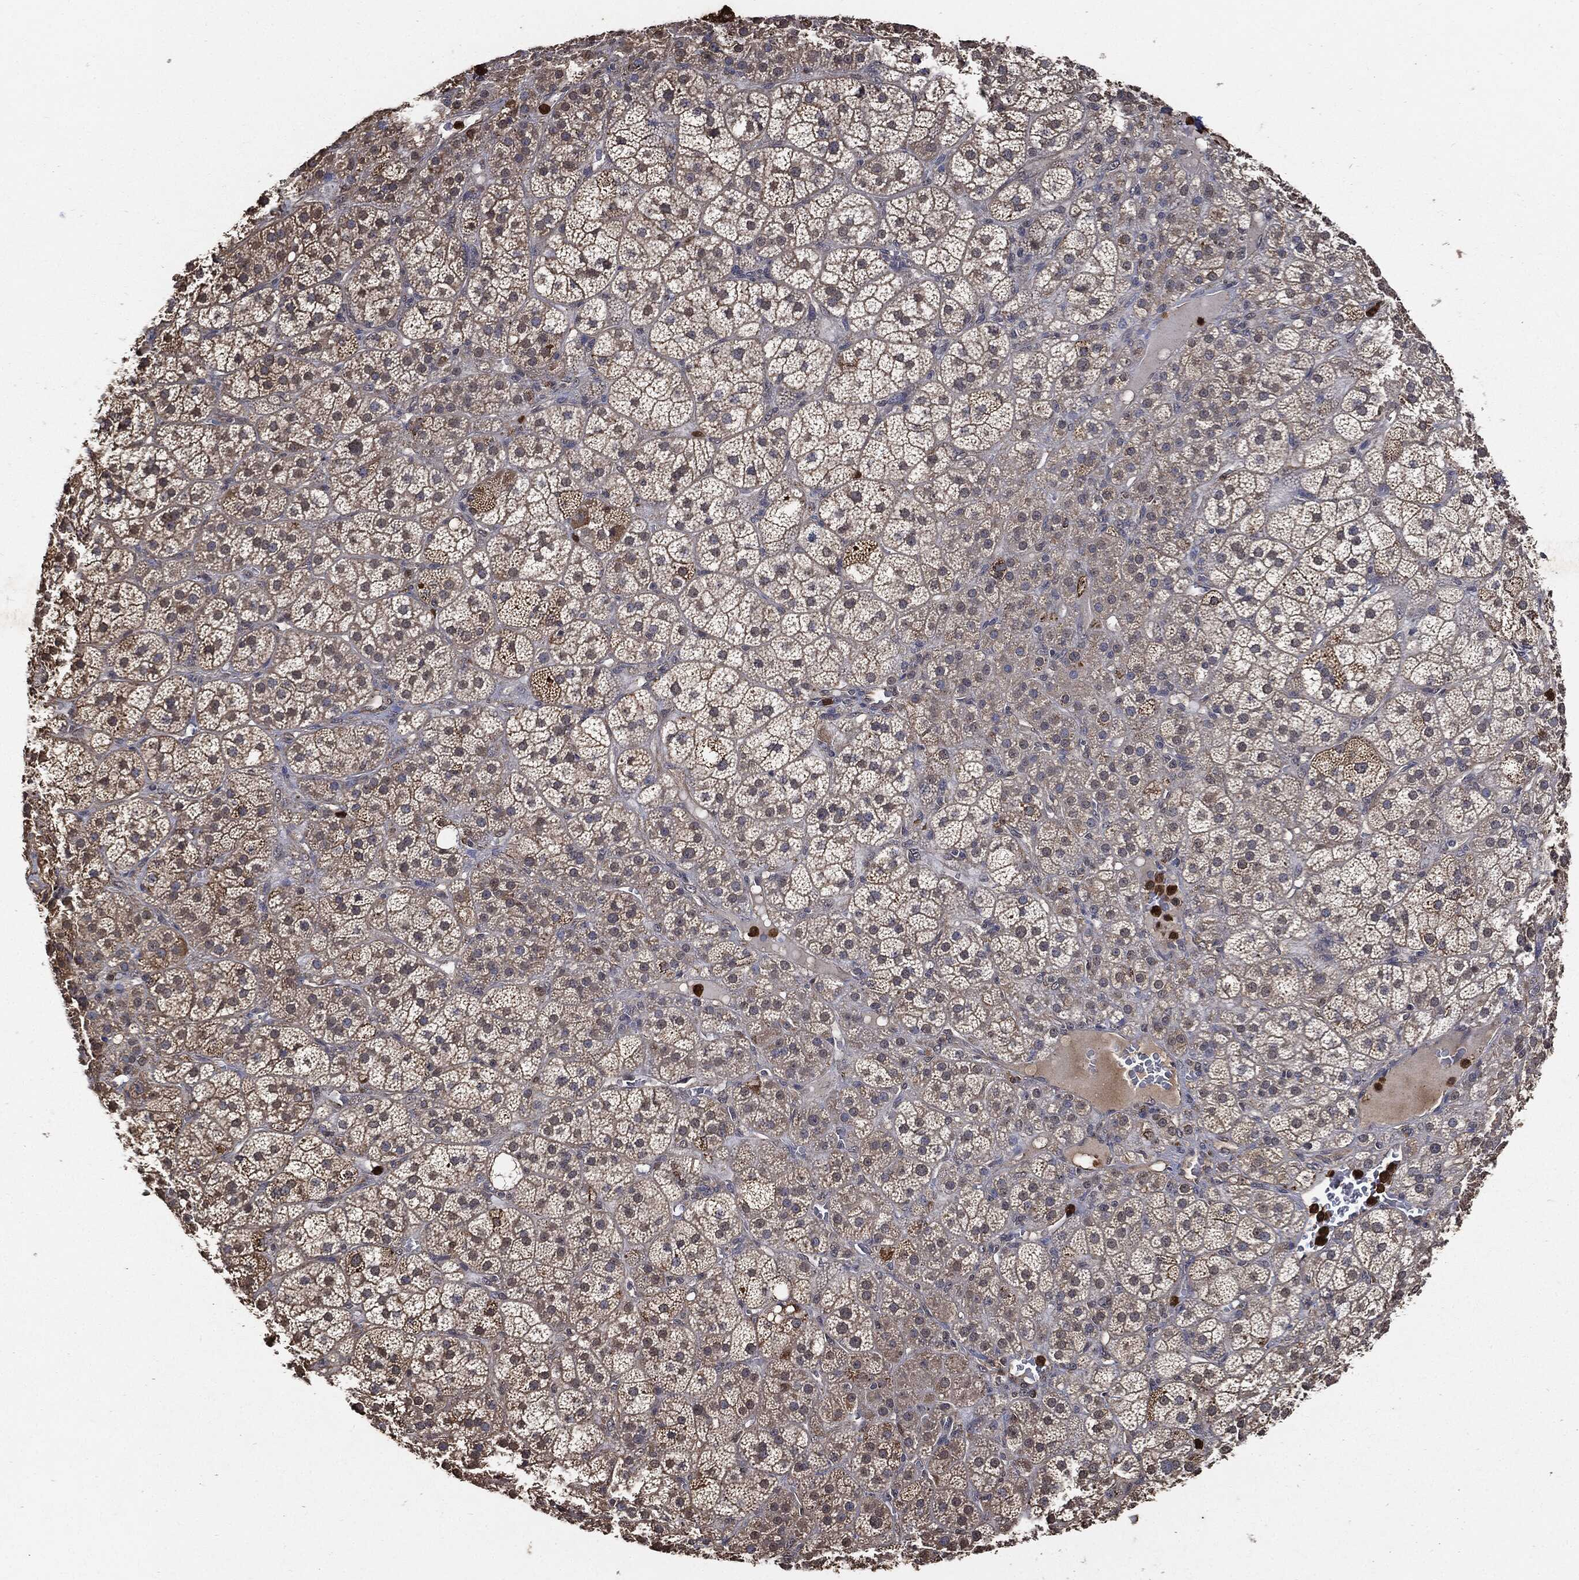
{"staining": {"intensity": "moderate", "quantity": "25%-75%", "location": "cytoplasmic/membranous"}, "tissue": "adrenal gland", "cell_type": "Glandular cells", "image_type": "normal", "snomed": [{"axis": "morphology", "description": "Normal tissue, NOS"}, {"axis": "topography", "description": "Adrenal gland"}], "caption": "The image demonstrates staining of unremarkable adrenal gland, revealing moderate cytoplasmic/membranous protein staining (brown color) within glandular cells.", "gene": "S100A9", "patient": {"sex": "female", "age": 60}}